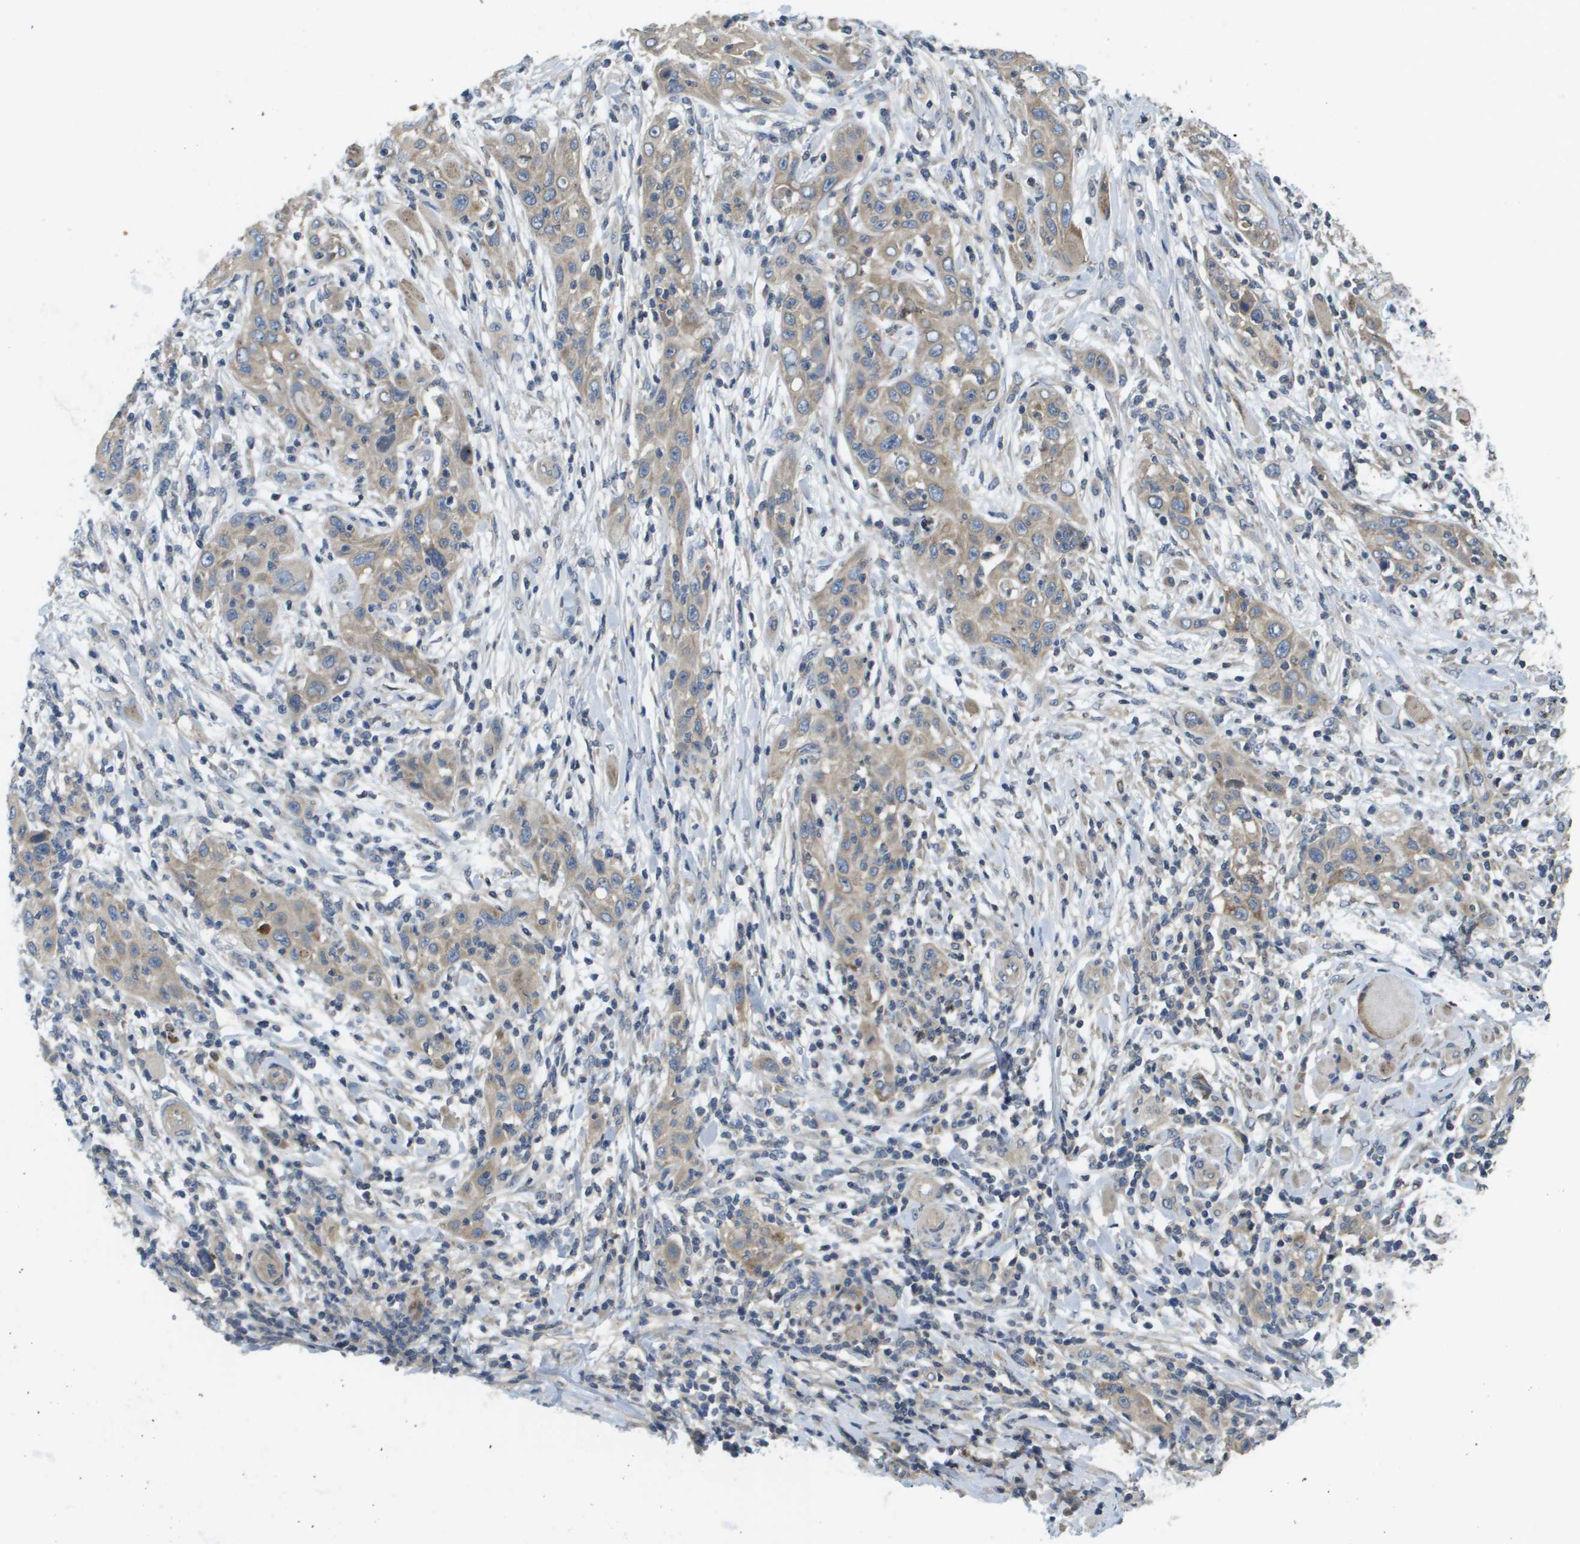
{"staining": {"intensity": "weak", "quantity": "25%-75%", "location": "cytoplasmic/membranous"}, "tissue": "skin cancer", "cell_type": "Tumor cells", "image_type": "cancer", "snomed": [{"axis": "morphology", "description": "Squamous cell carcinoma, NOS"}, {"axis": "topography", "description": "Skin"}], "caption": "Squamous cell carcinoma (skin) was stained to show a protein in brown. There is low levels of weak cytoplasmic/membranous expression in approximately 25%-75% of tumor cells.", "gene": "KRT23", "patient": {"sex": "female", "age": 88}}